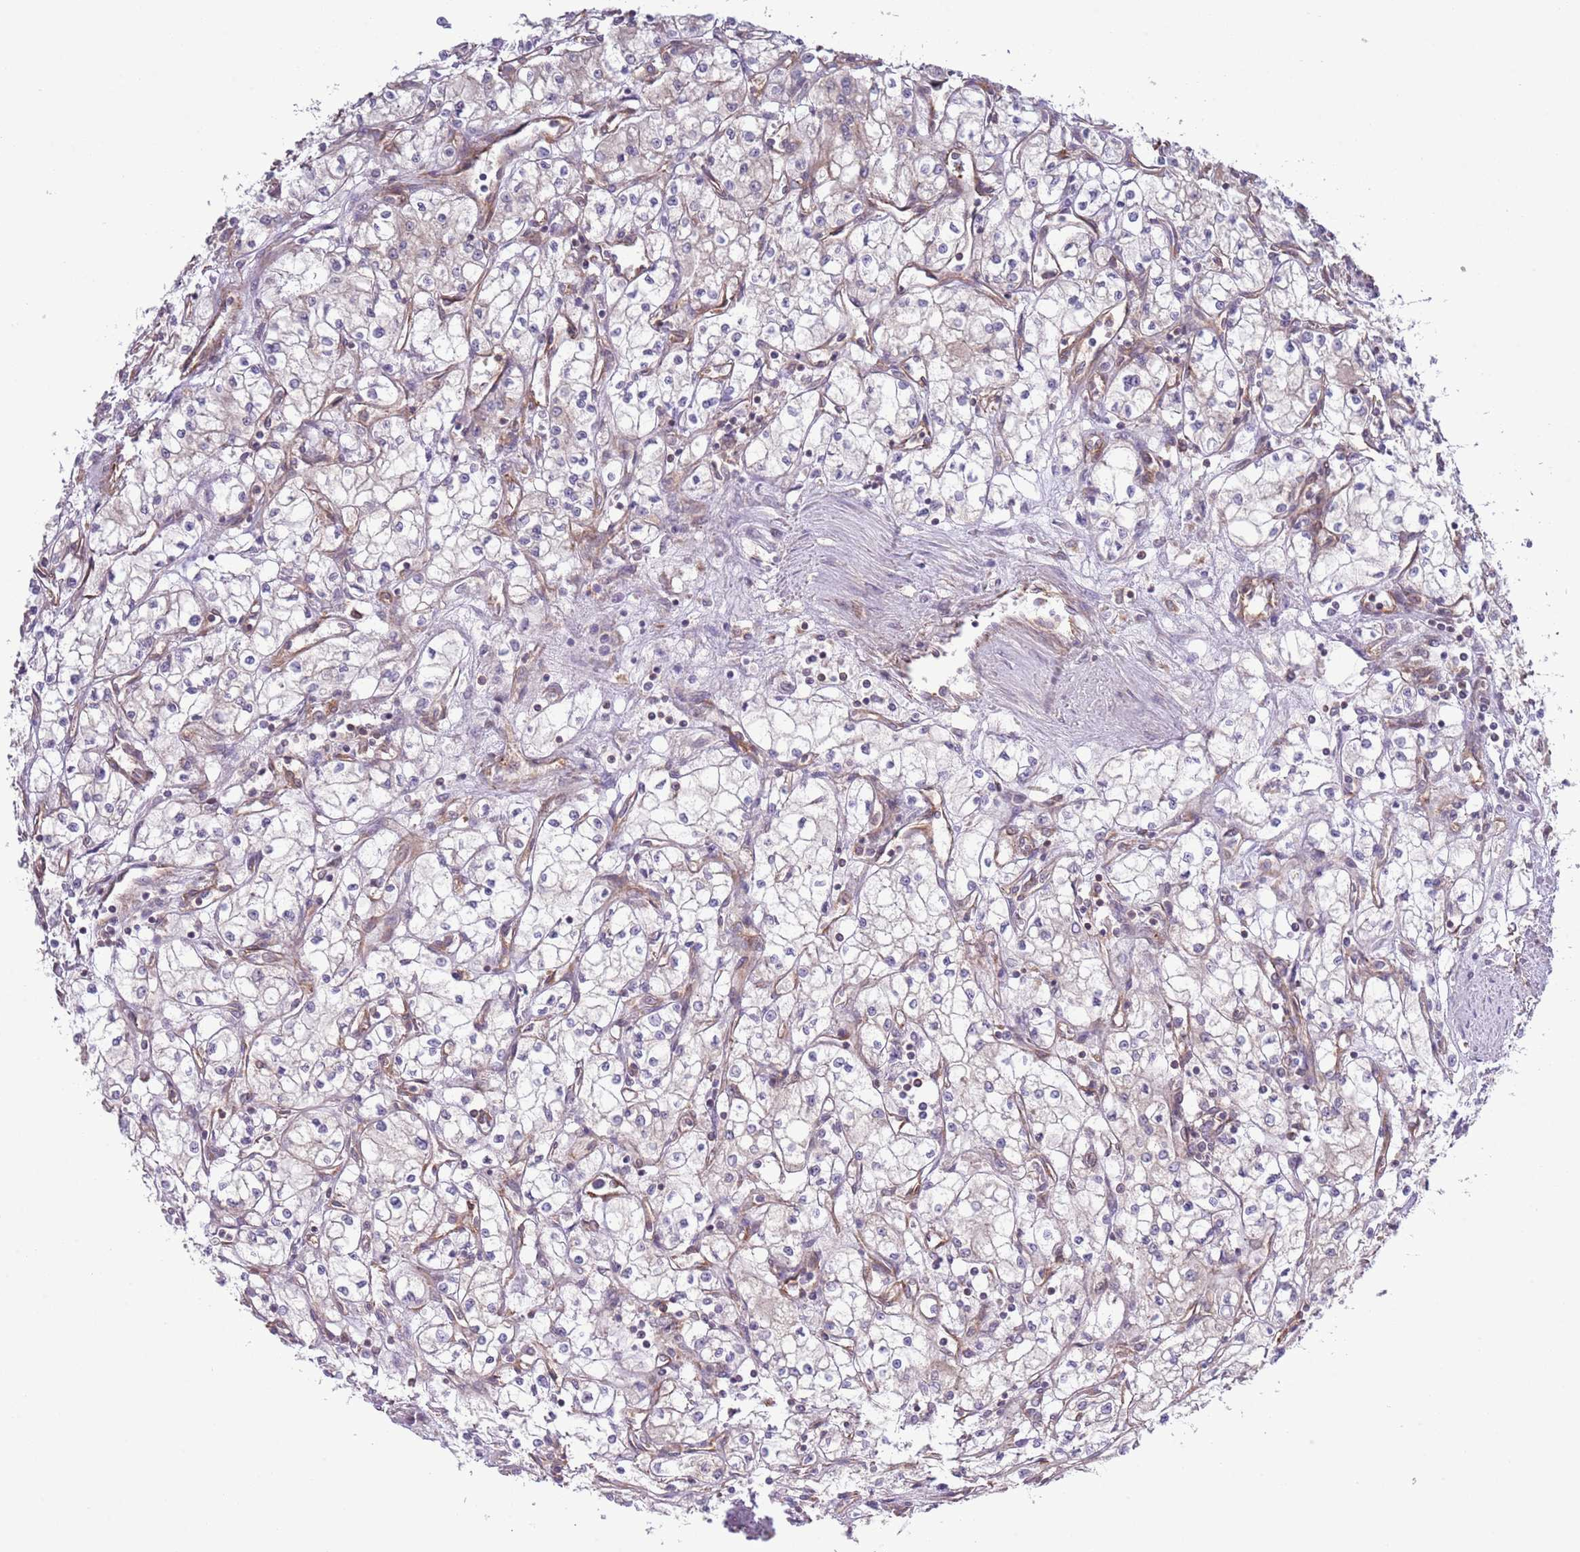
{"staining": {"intensity": "negative", "quantity": "none", "location": "none"}, "tissue": "renal cancer", "cell_type": "Tumor cells", "image_type": "cancer", "snomed": [{"axis": "morphology", "description": "Adenocarcinoma, NOS"}, {"axis": "topography", "description": "Kidney"}], "caption": "Renal adenocarcinoma was stained to show a protein in brown. There is no significant staining in tumor cells.", "gene": "LPIN2", "patient": {"sex": "male", "age": 59}}